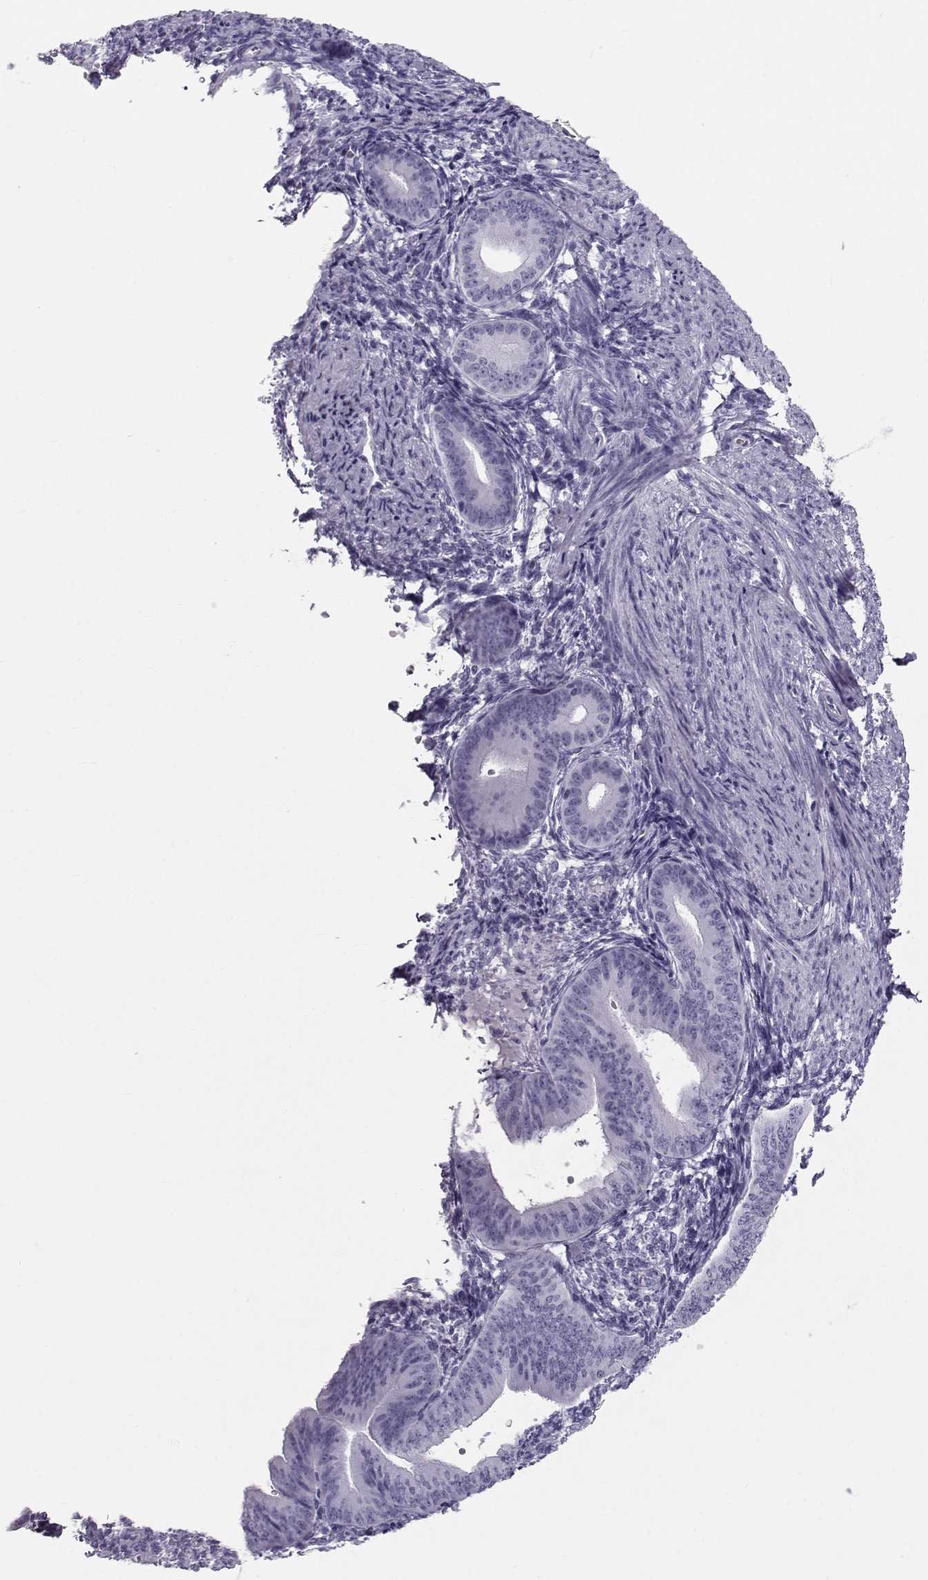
{"staining": {"intensity": "negative", "quantity": "none", "location": "none"}, "tissue": "endometrium", "cell_type": "Cells in endometrial stroma", "image_type": "normal", "snomed": [{"axis": "morphology", "description": "Normal tissue, NOS"}, {"axis": "topography", "description": "Endometrium"}], "caption": "The micrograph demonstrates no staining of cells in endometrial stroma in normal endometrium.", "gene": "RD3", "patient": {"sex": "female", "age": 39}}